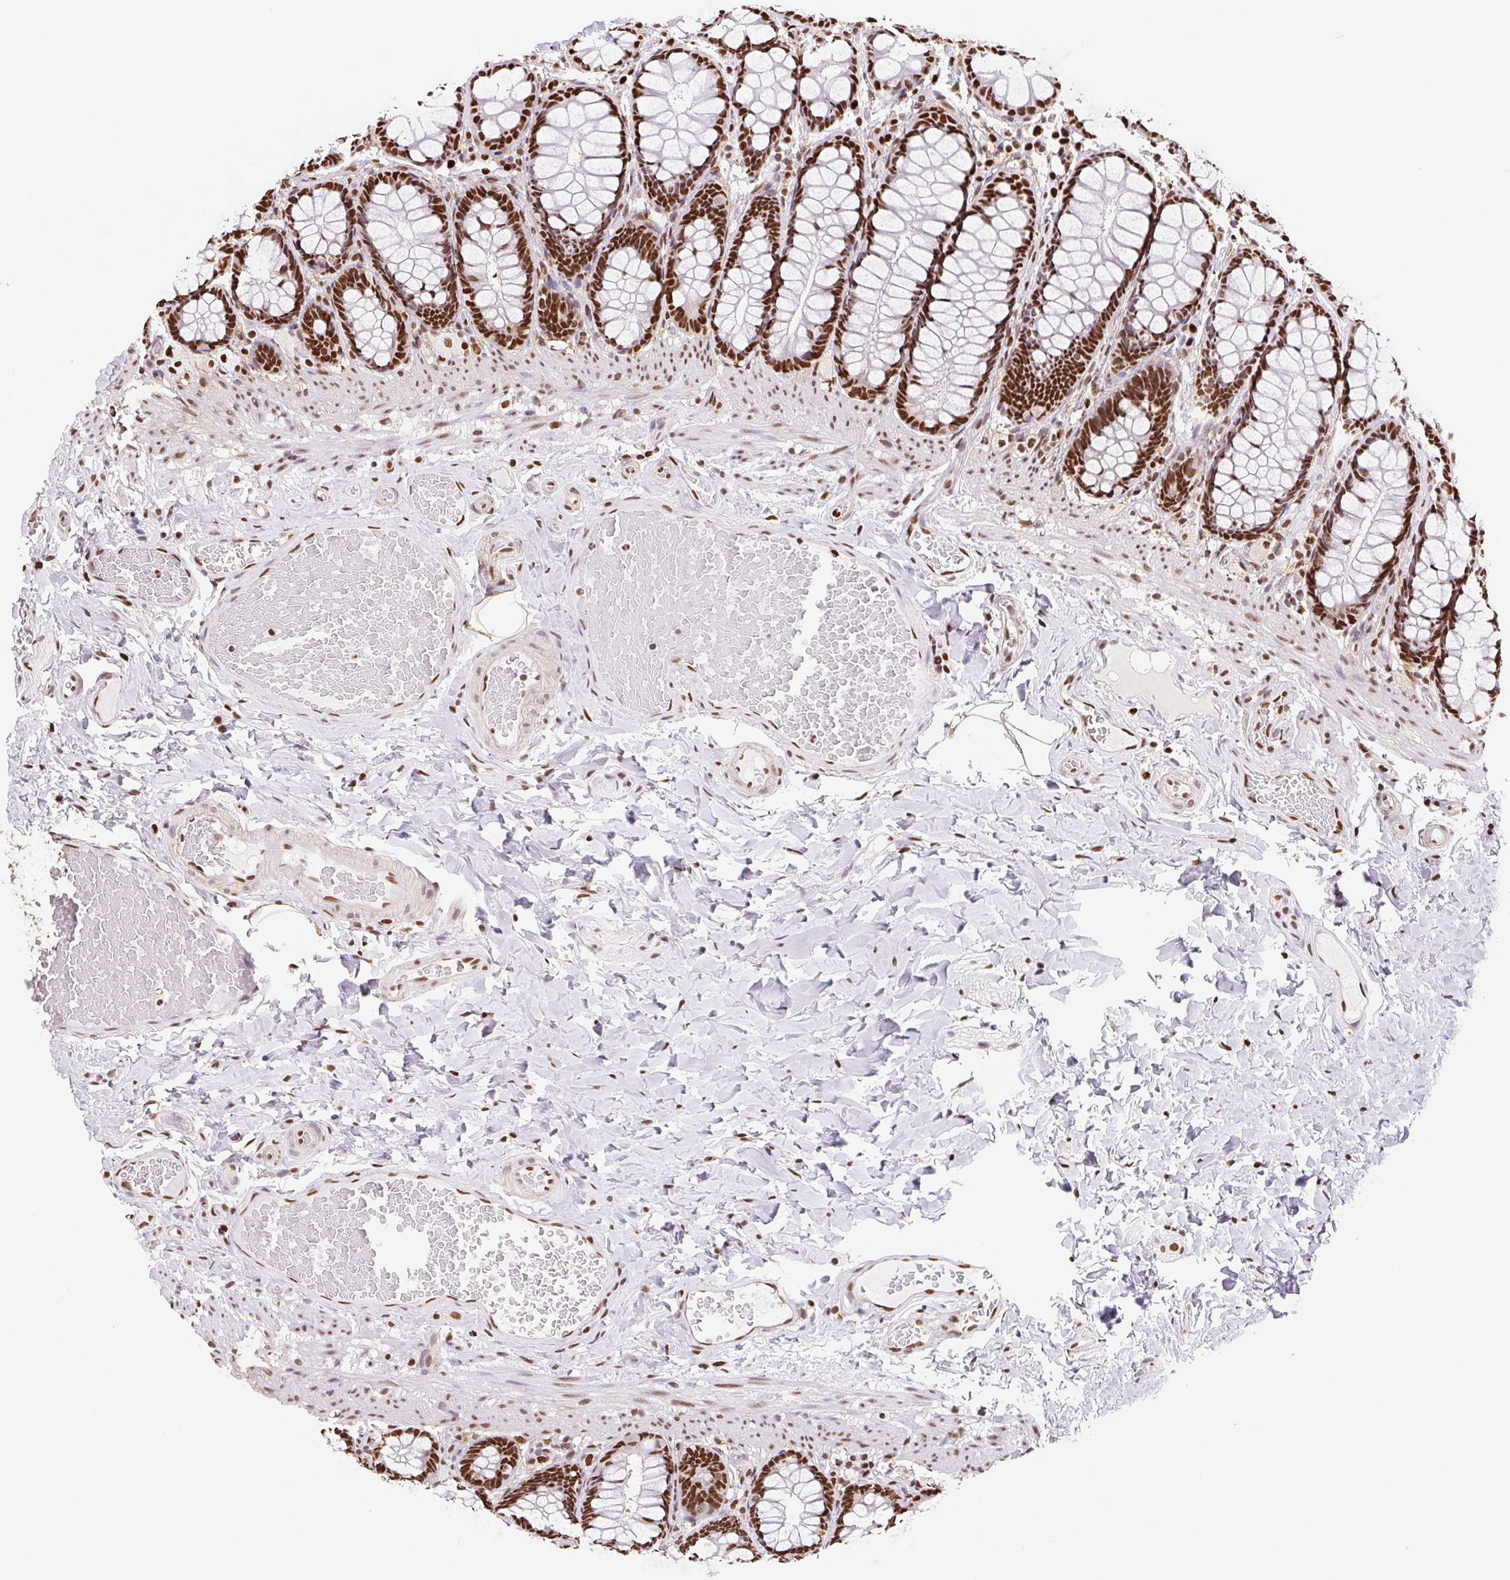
{"staining": {"intensity": "moderate", "quantity": ">75%", "location": "nuclear"}, "tissue": "colon", "cell_type": "Endothelial cells", "image_type": "normal", "snomed": [{"axis": "morphology", "description": "Normal tissue, NOS"}, {"axis": "topography", "description": "Colon"}], "caption": "Approximately >75% of endothelial cells in unremarkable colon show moderate nuclear protein staining as visualized by brown immunohistochemical staining.", "gene": "SETSIP", "patient": {"sex": "male", "age": 47}}